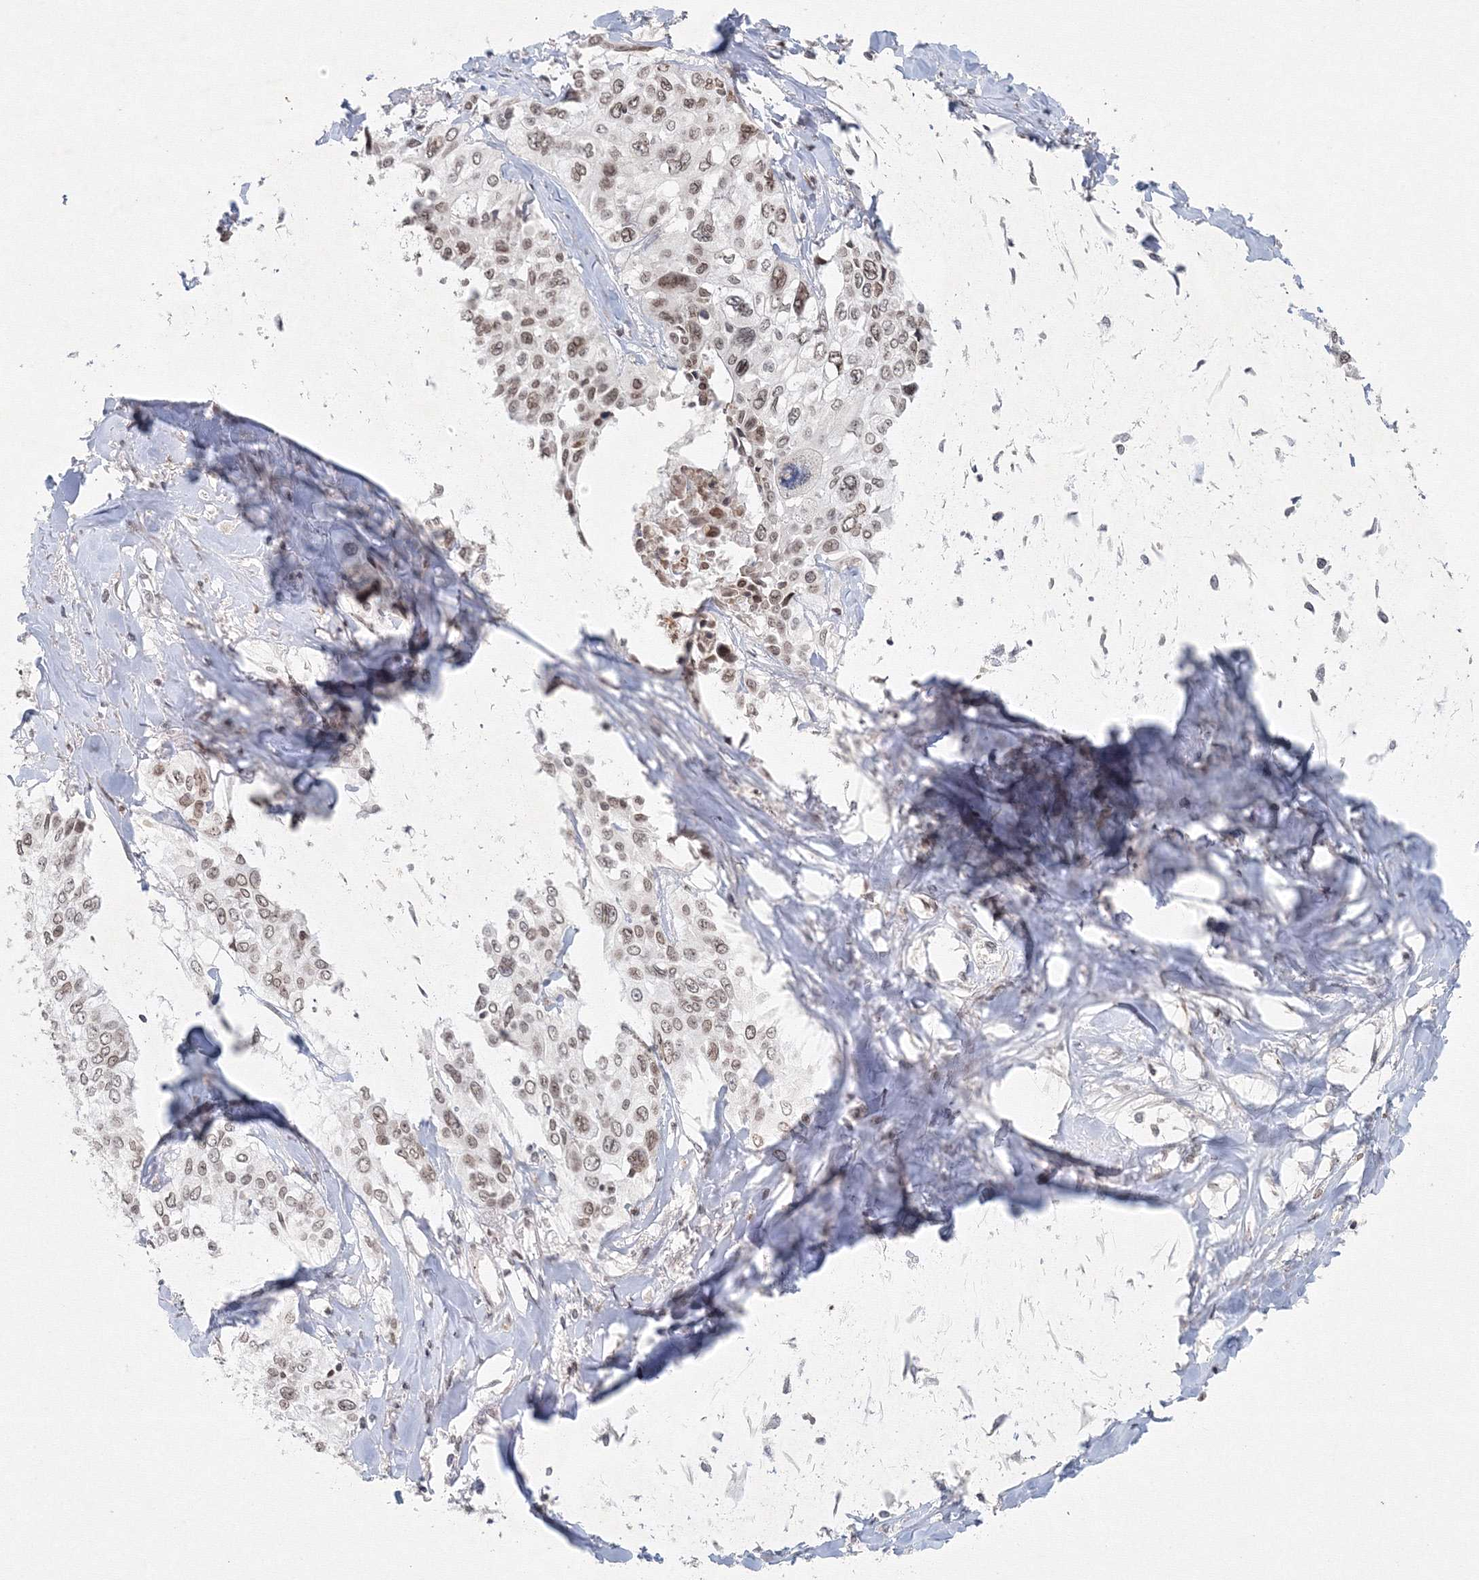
{"staining": {"intensity": "weak", "quantity": "25%-75%", "location": "nuclear"}, "tissue": "cervical cancer", "cell_type": "Tumor cells", "image_type": "cancer", "snomed": [{"axis": "morphology", "description": "Squamous cell carcinoma, NOS"}, {"axis": "topography", "description": "Cervix"}], "caption": "Protein expression analysis of human squamous cell carcinoma (cervical) reveals weak nuclear expression in about 25%-75% of tumor cells.", "gene": "KIF4A", "patient": {"sex": "female", "age": 31}}